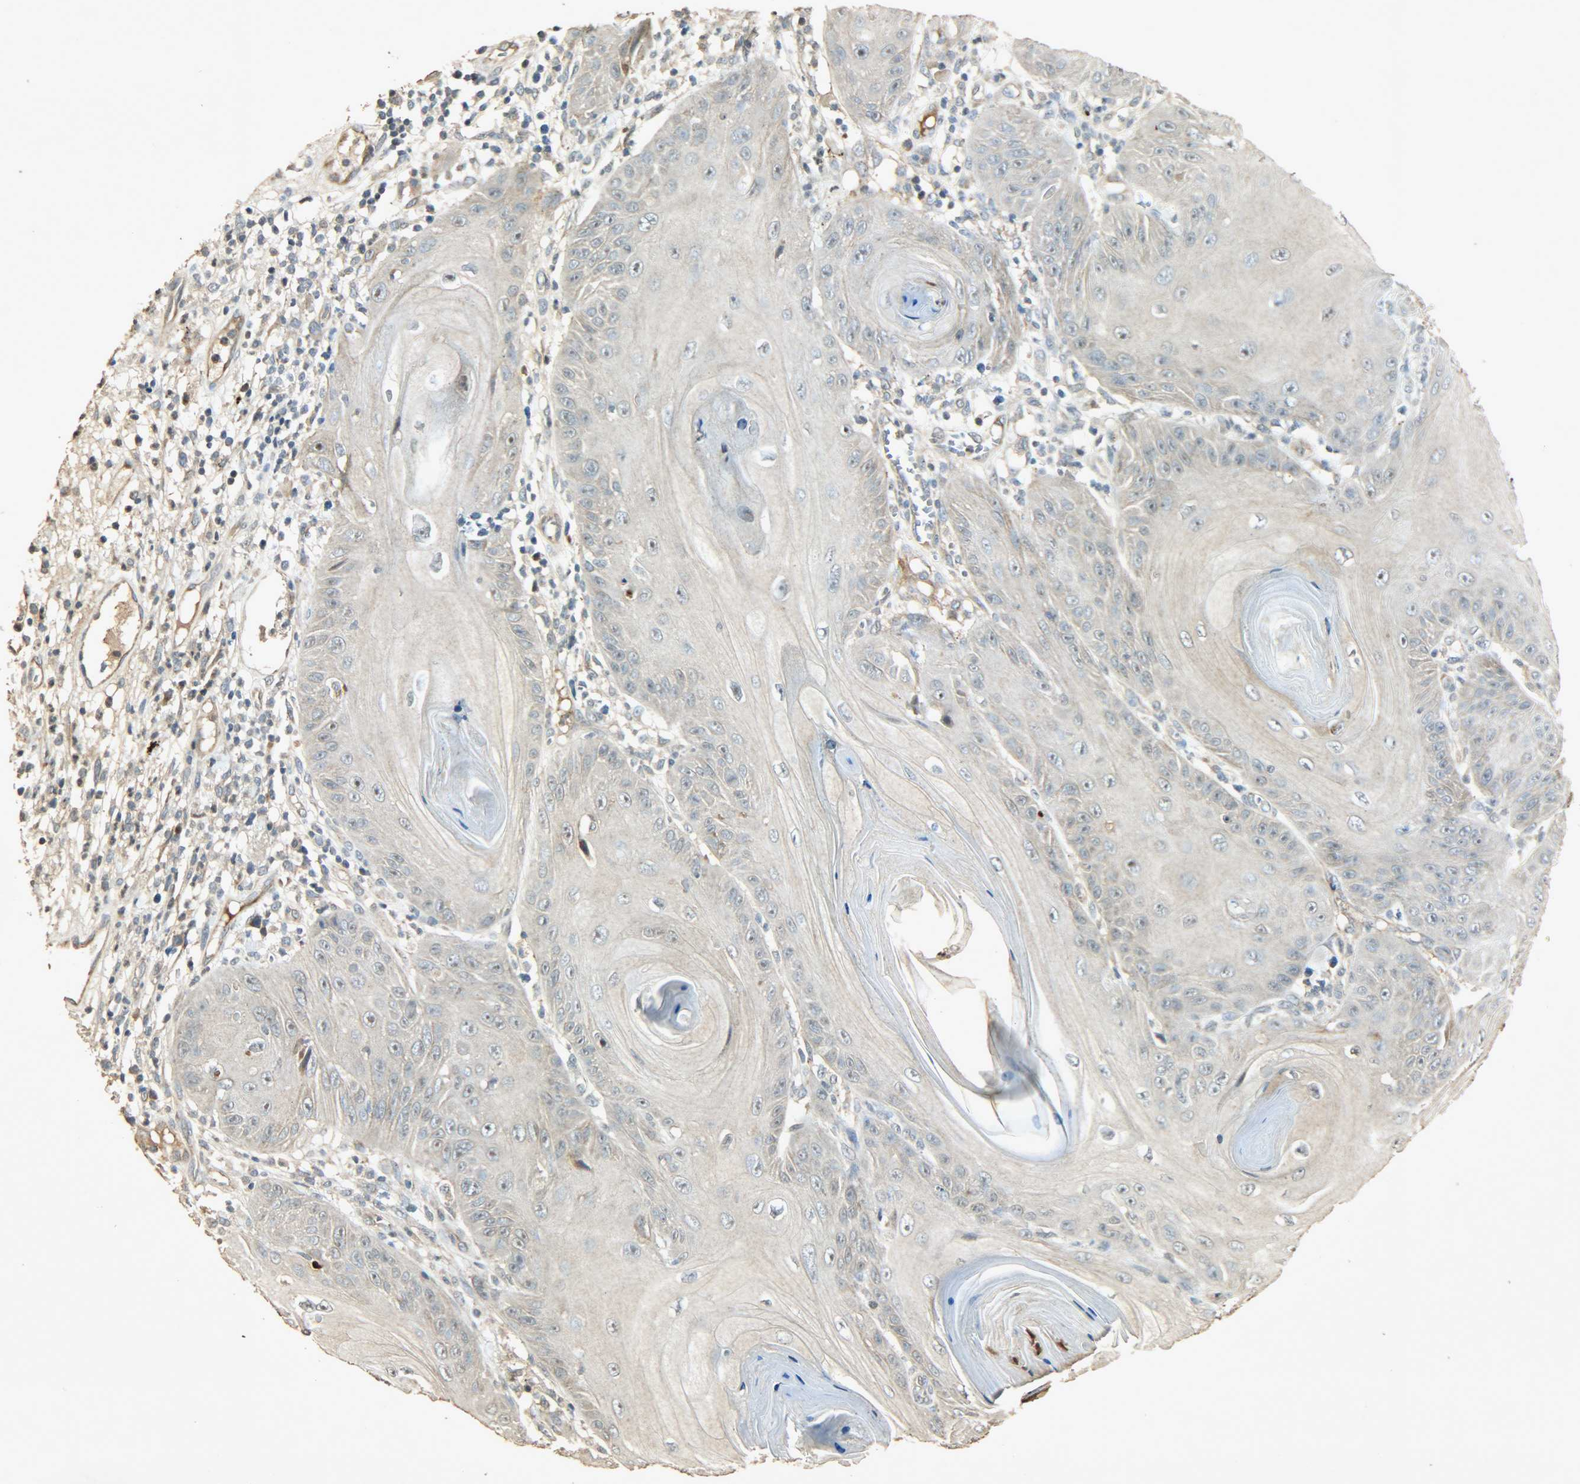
{"staining": {"intensity": "moderate", "quantity": ">75%", "location": "cytoplasmic/membranous"}, "tissue": "skin cancer", "cell_type": "Tumor cells", "image_type": "cancer", "snomed": [{"axis": "morphology", "description": "Squamous cell carcinoma, NOS"}, {"axis": "topography", "description": "Skin"}], "caption": "Moderate cytoplasmic/membranous positivity is identified in about >75% of tumor cells in skin cancer (squamous cell carcinoma). The staining is performed using DAB (3,3'-diaminobenzidine) brown chromogen to label protein expression. The nuclei are counter-stained blue using hematoxylin.", "gene": "ATP2B1", "patient": {"sex": "female", "age": 78}}